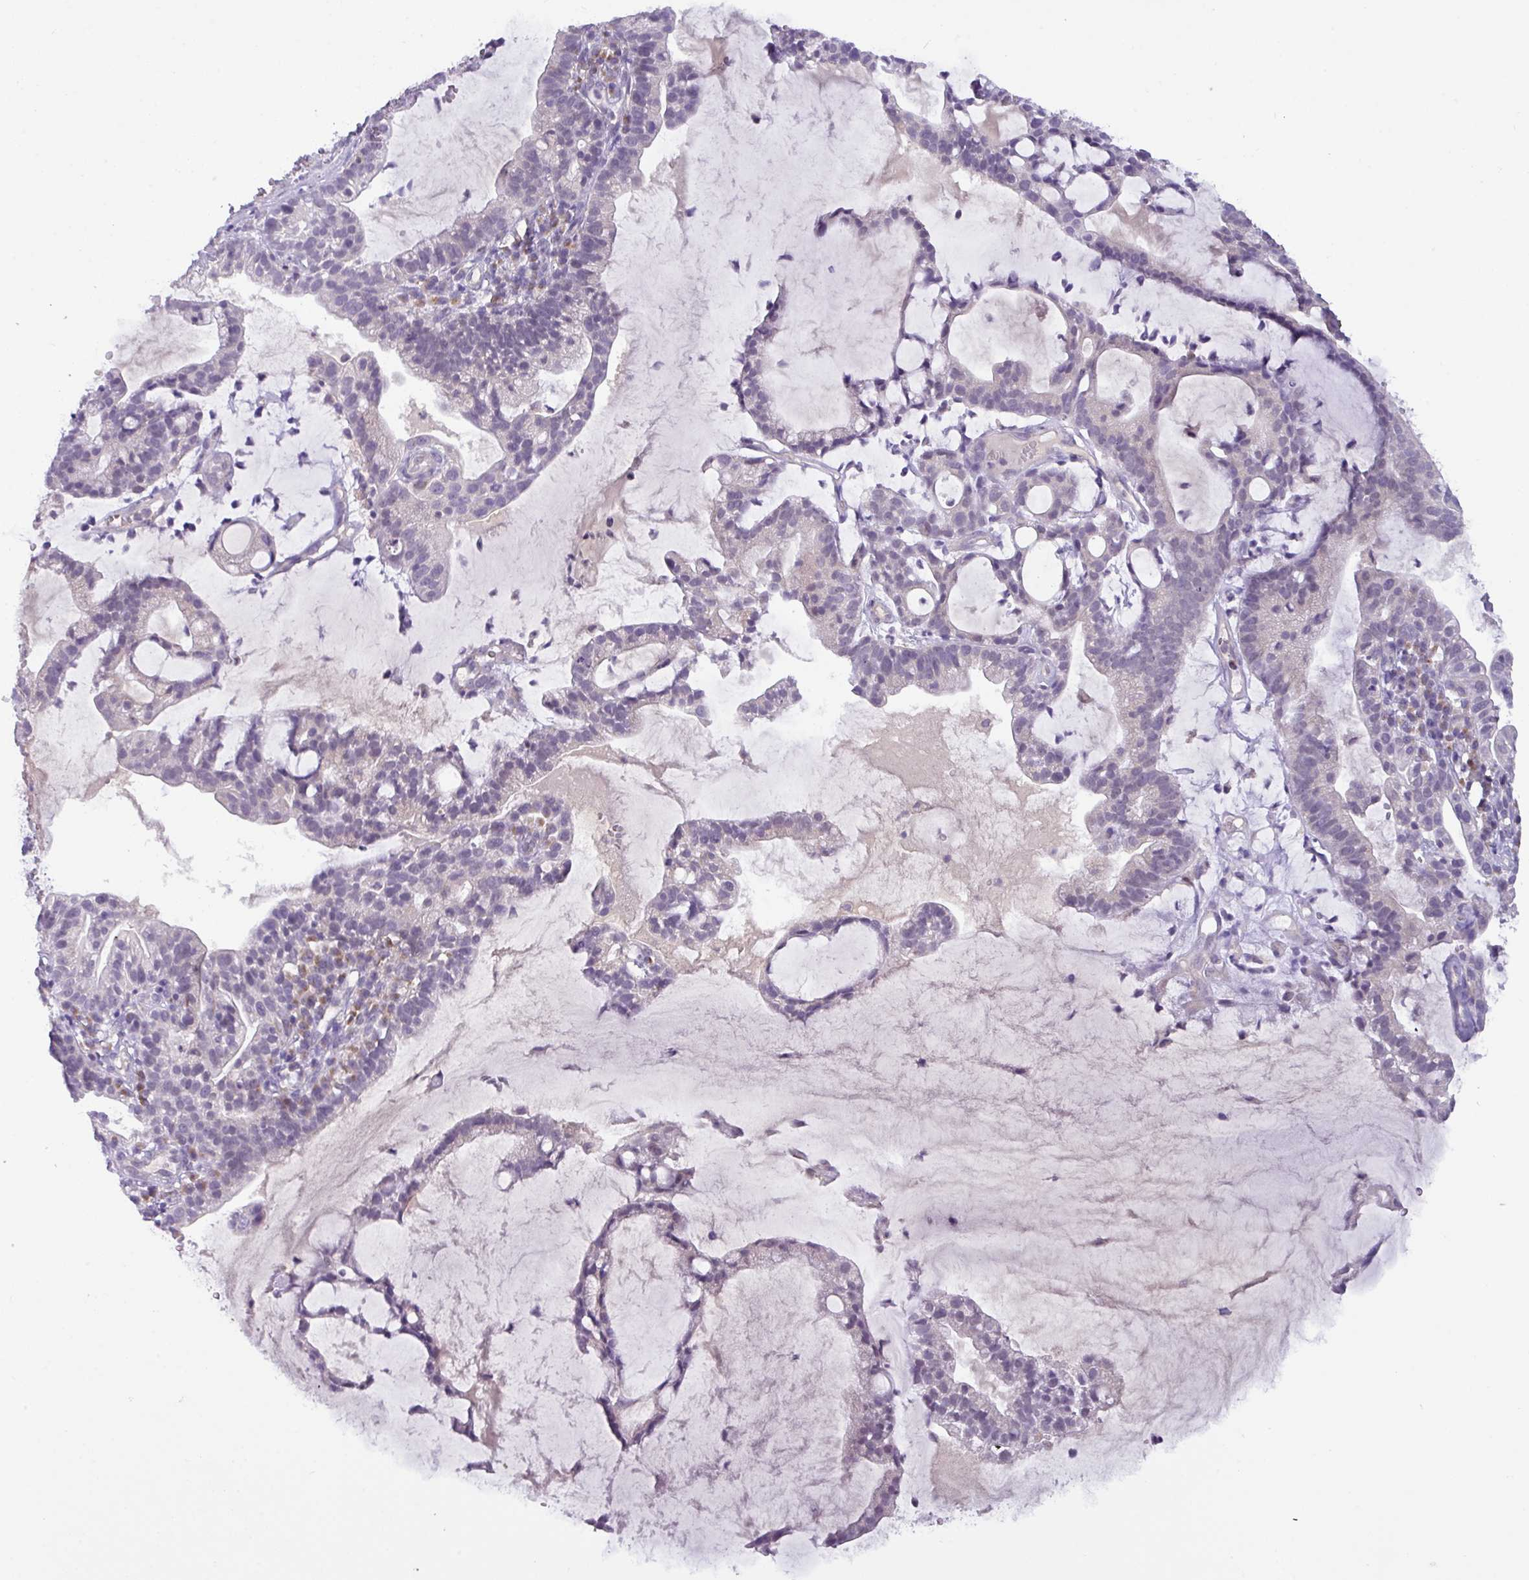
{"staining": {"intensity": "negative", "quantity": "none", "location": "none"}, "tissue": "cervical cancer", "cell_type": "Tumor cells", "image_type": "cancer", "snomed": [{"axis": "morphology", "description": "Adenocarcinoma, NOS"}, {"axis": "topography", "description": "Cervix"}], "caption": "Immunohistochemical staining of cervical adenocarcinoma exhibits no significant positivity in tumor cells.", "gene": "ZNF524", "patient": {"sex": "female", "age": 41}}